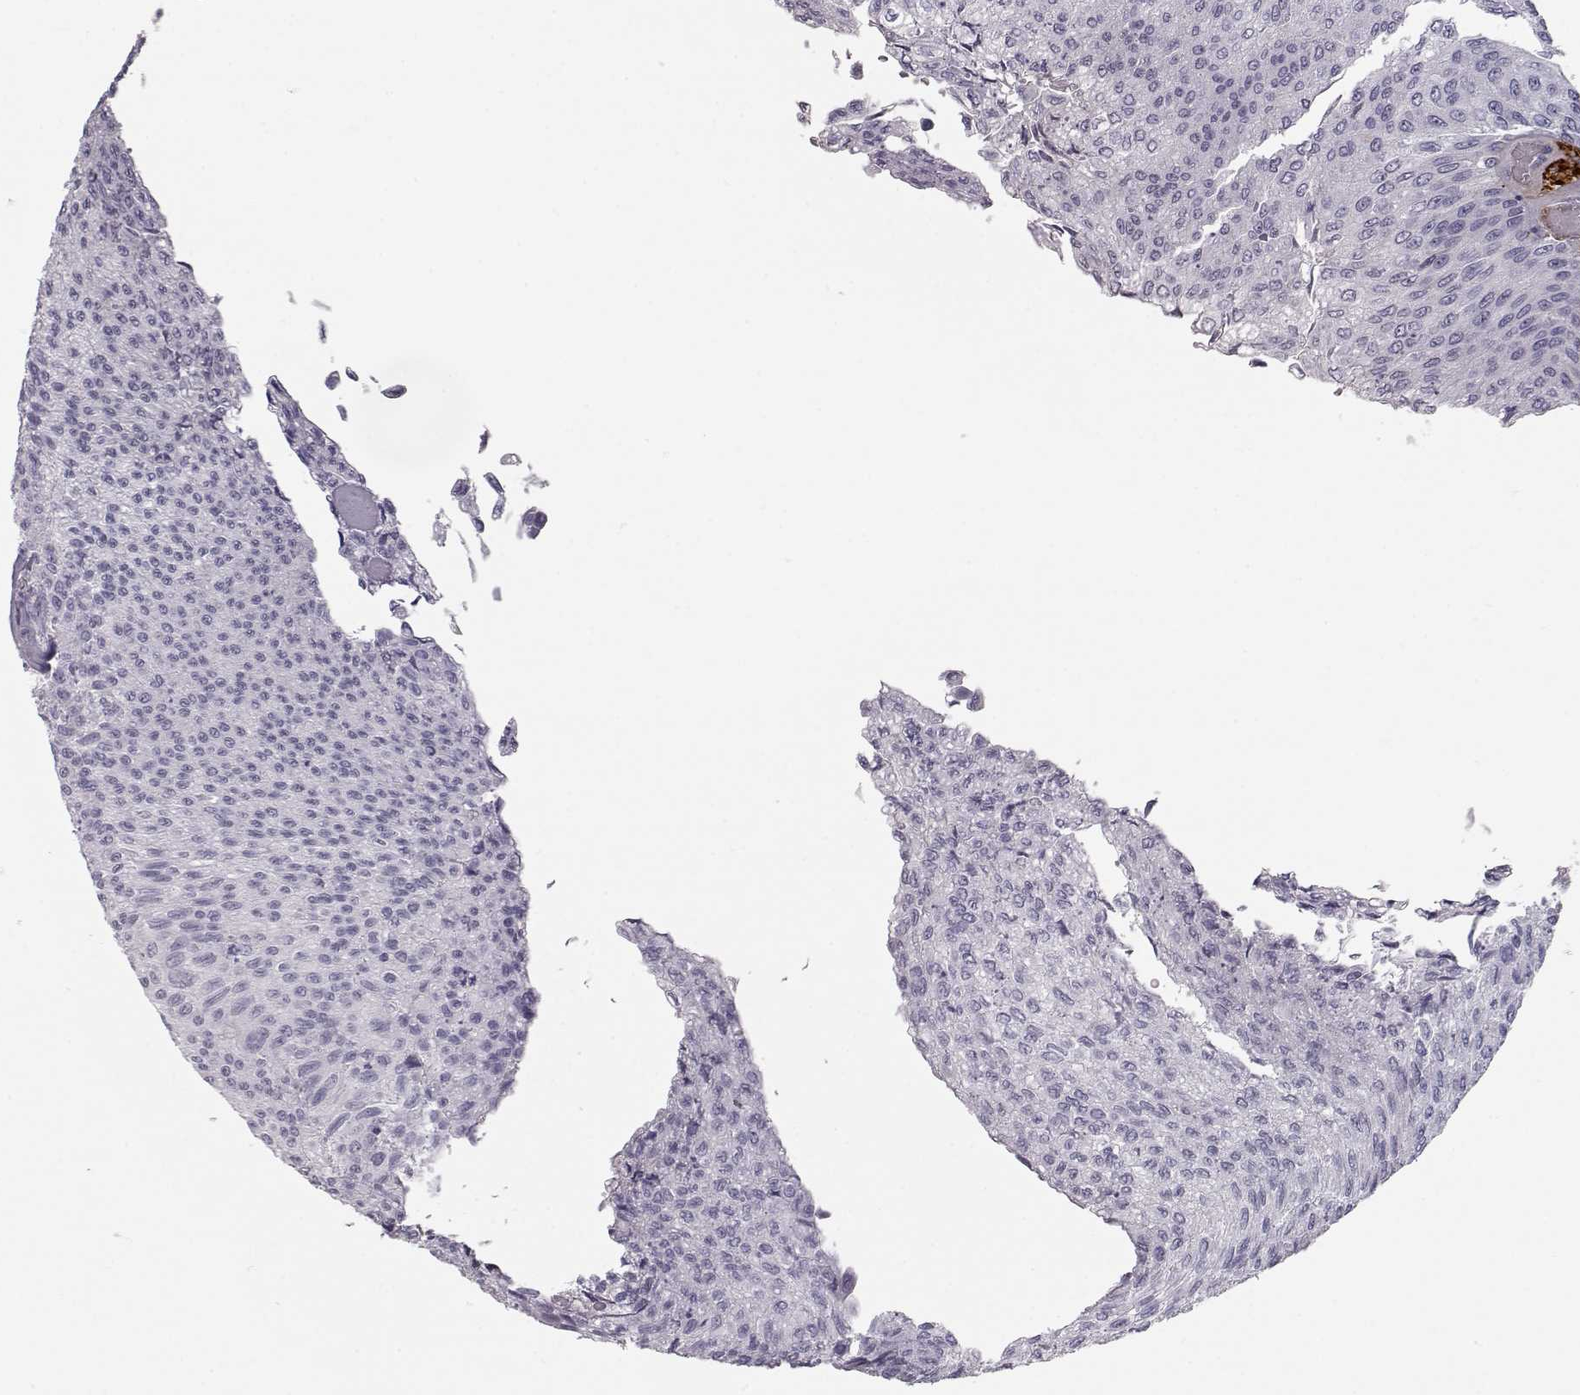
{"staining": {"intensity": "negative", "quantity": "none", "location": "none"}, "tissue": "urothelial cancer", "cell_type": "Tumor cells", "image_type": "cancer", "snomed": [{"axis": "morphology", "description": "Urothelial carcinoma, Low grade"}, {"axis": "topography", "description": "Ureter, NOS"}, {"axis": "topography", "description": "Urinary bladder"}], "caption": "Immunohistochemical staining of urothelial cancer shows no significant expression in tumor cells.", "gene": "CCL19", "patient": {"sex": "male", "age": 78}}